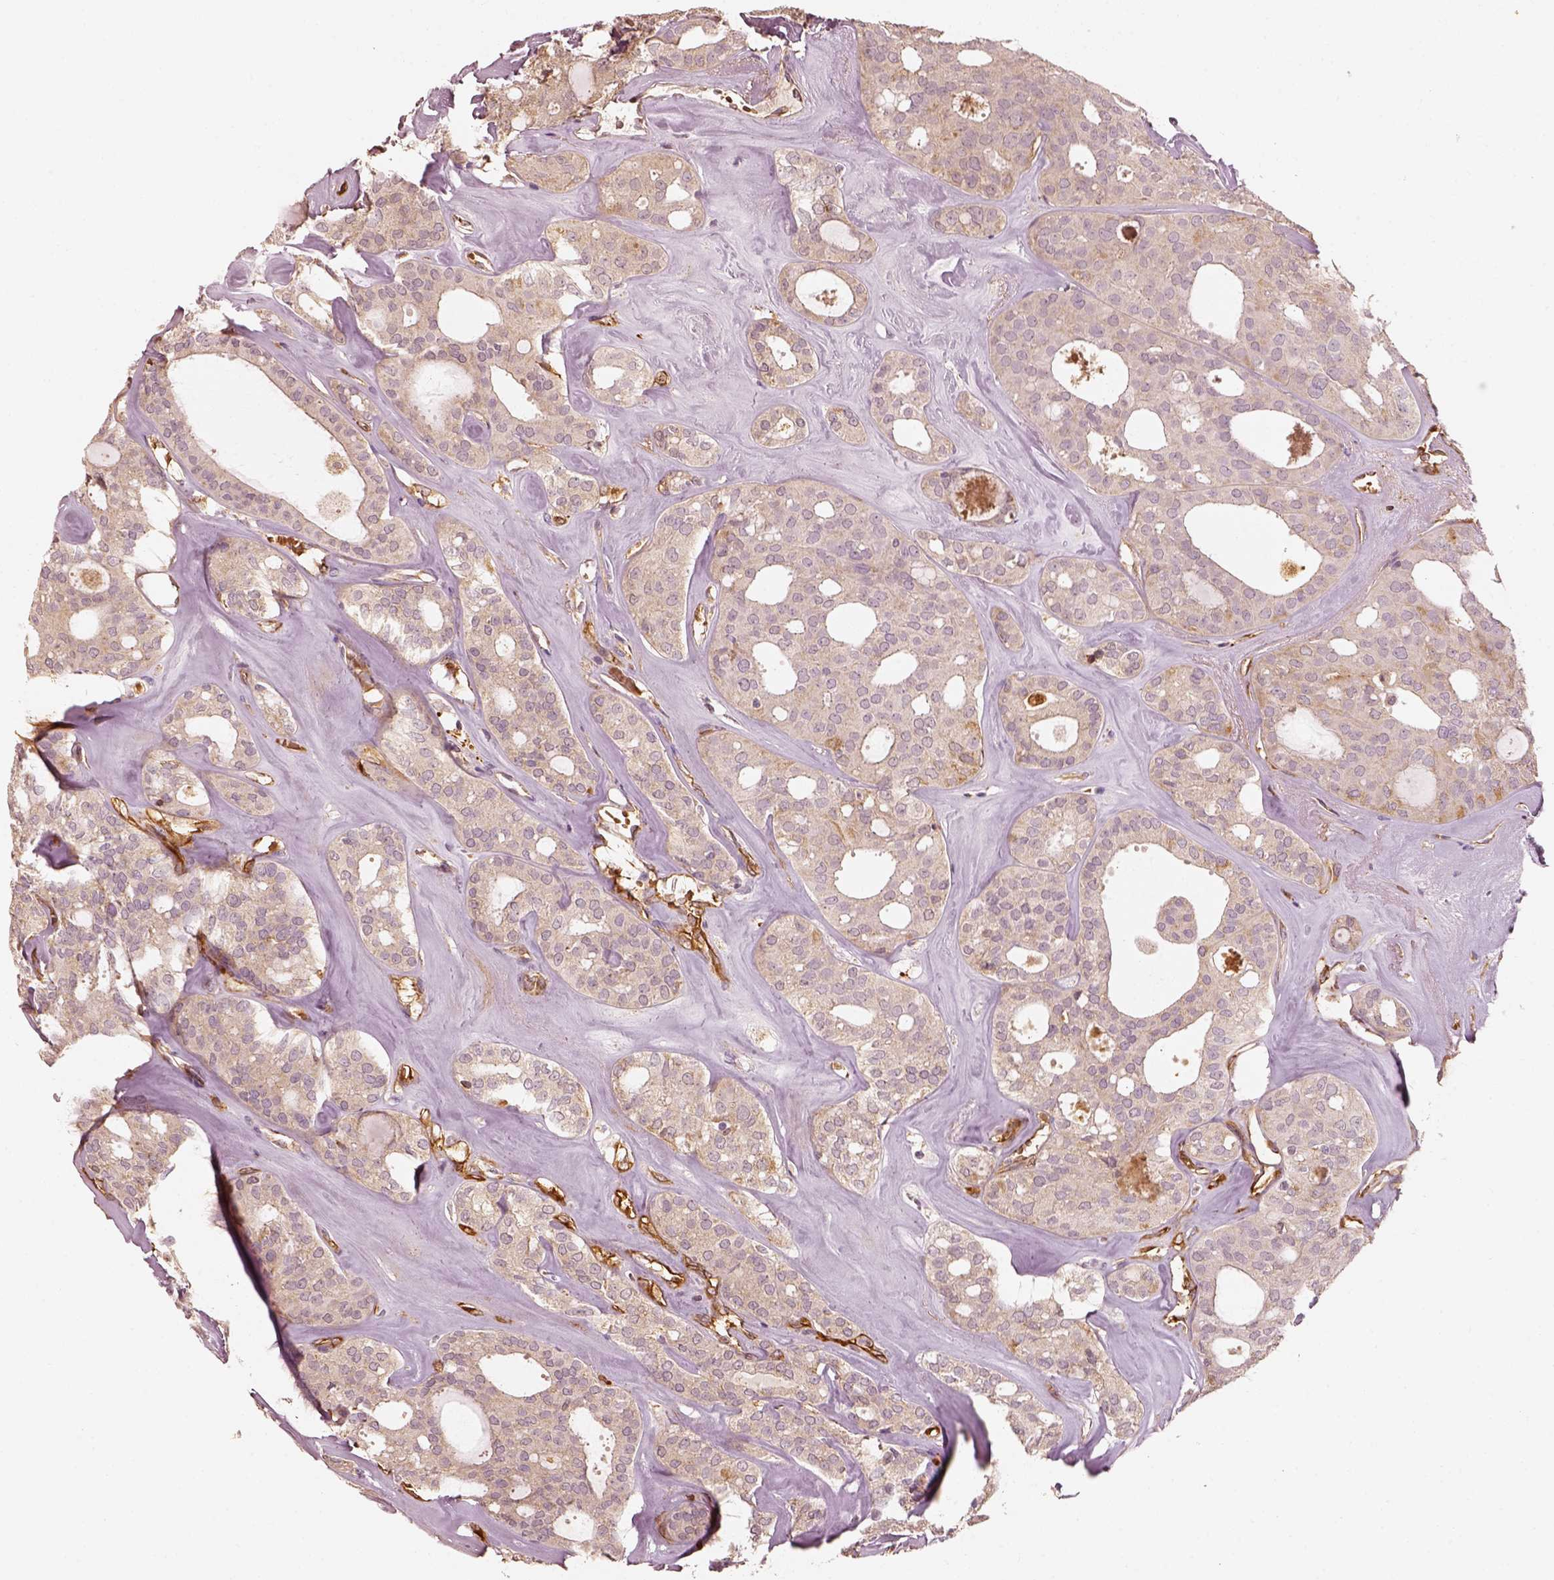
{"staining": {"intensity": "negative", "quantity": "none", "location": "none"}, "tissue": "thyroid cancer", "cell_type": "Tumor cells", "image_type": "cancer", "snomed": [{"axis": "morphology", "description": "Follicular adenoma carcinoma, NOS"}, {"axis": "topography", "description": "Thyroid gland"}], "caption": "Histopathology image shows no protein expression in tumor cells of follicular adenoma carcinoma (thyroid) tissue.", "gene": "FSCN1", "patient": {"sex": "male", "age": 75}}